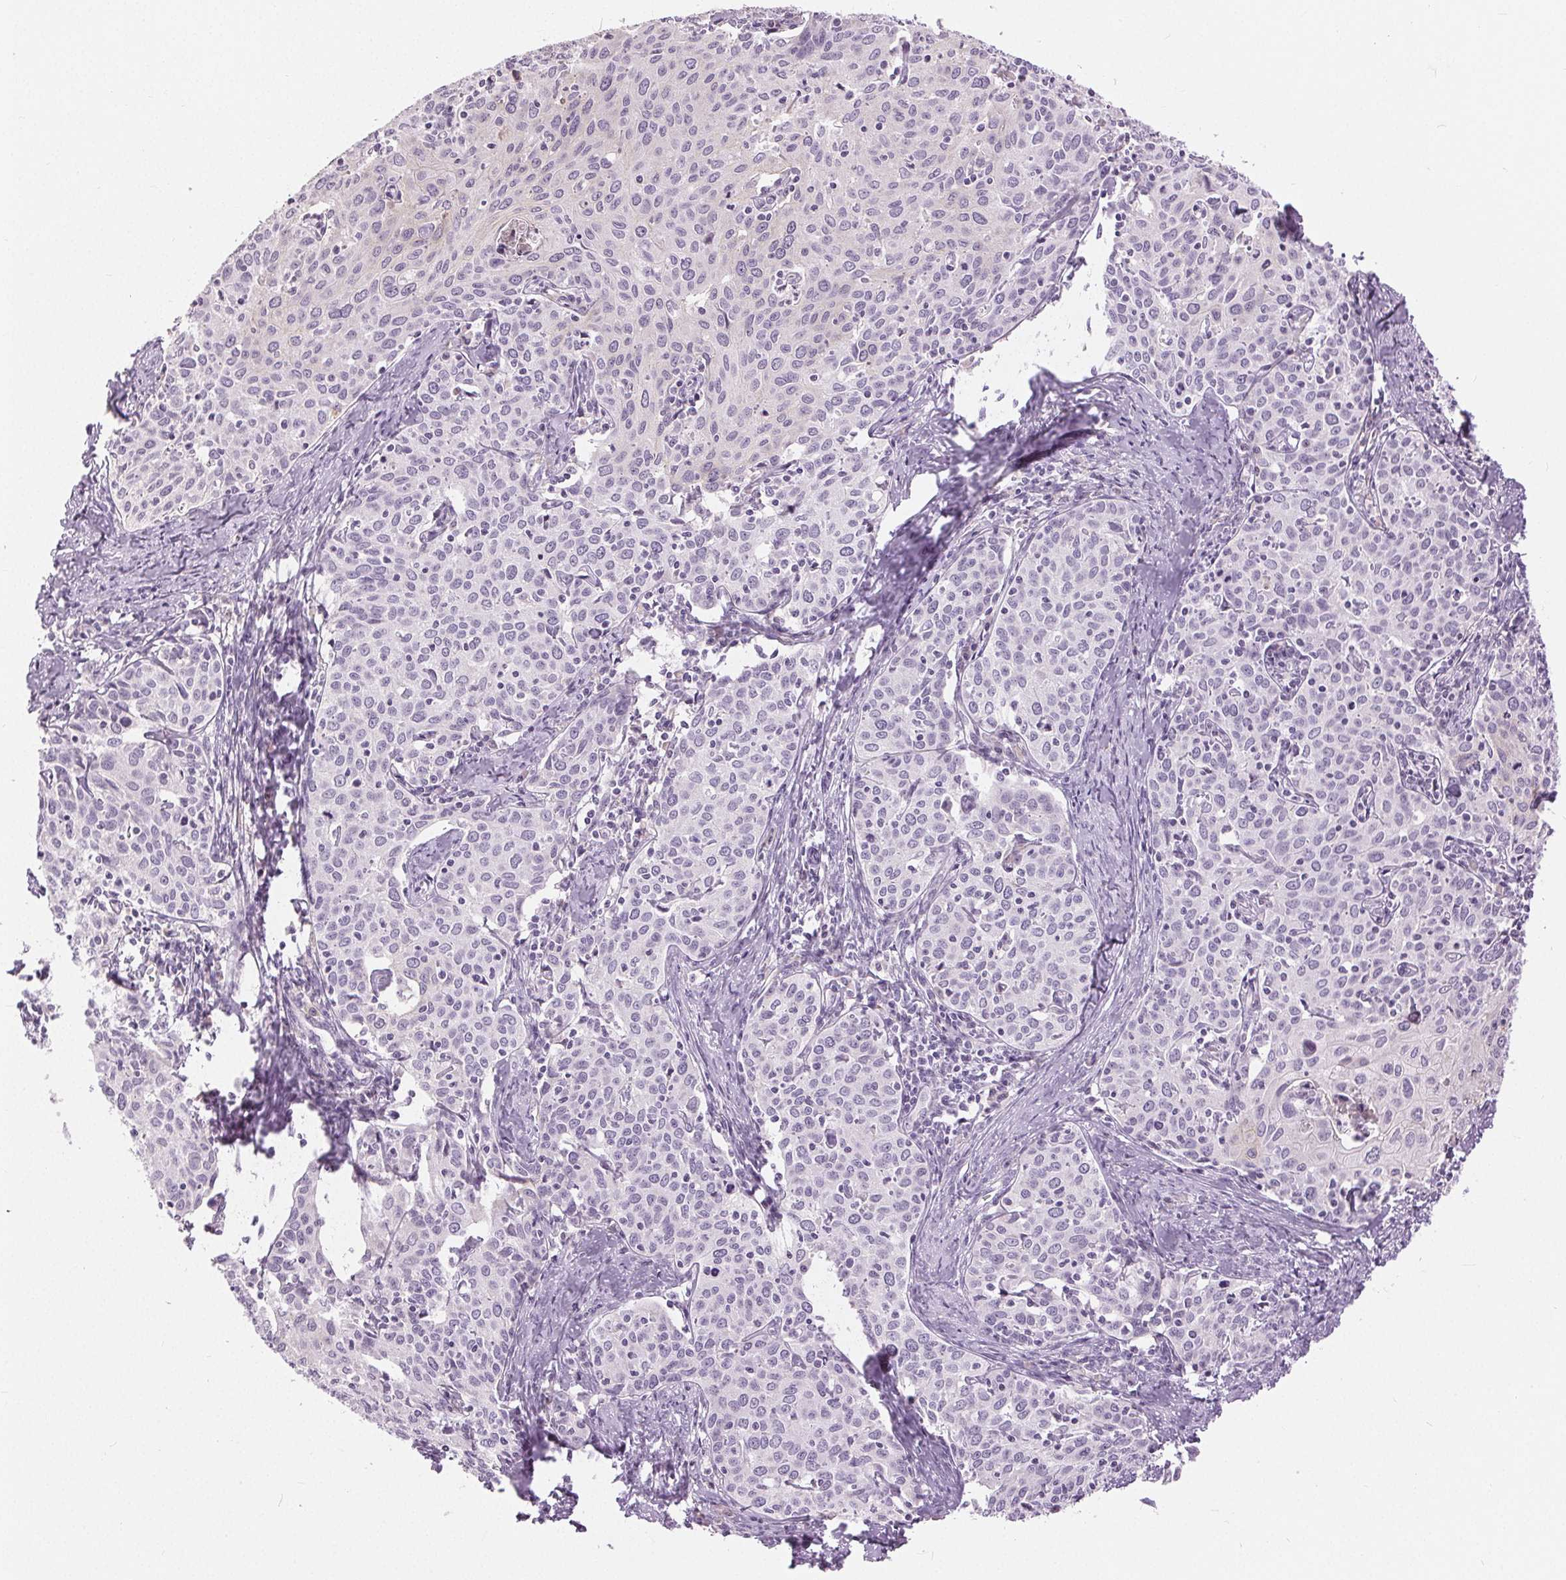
{"staining": {"intensity": "negative", "quantity": "none", "location": "none"}, "tissue": "cervical cancer", "cell_type": "Tumor cells", "image_type": "cancer", "snomed": [{"axis": "morphology", "description": "Squamous cell carcinoma, NOS"}, {"axis": "topography", "description": "Cervix"}], "caption": "Tumor cells show no significant protein positivity in cervical cancer. Nuclei are stained in blue.", "gene": "DSG3", "patient": {"sex": "female", "age": 62}}